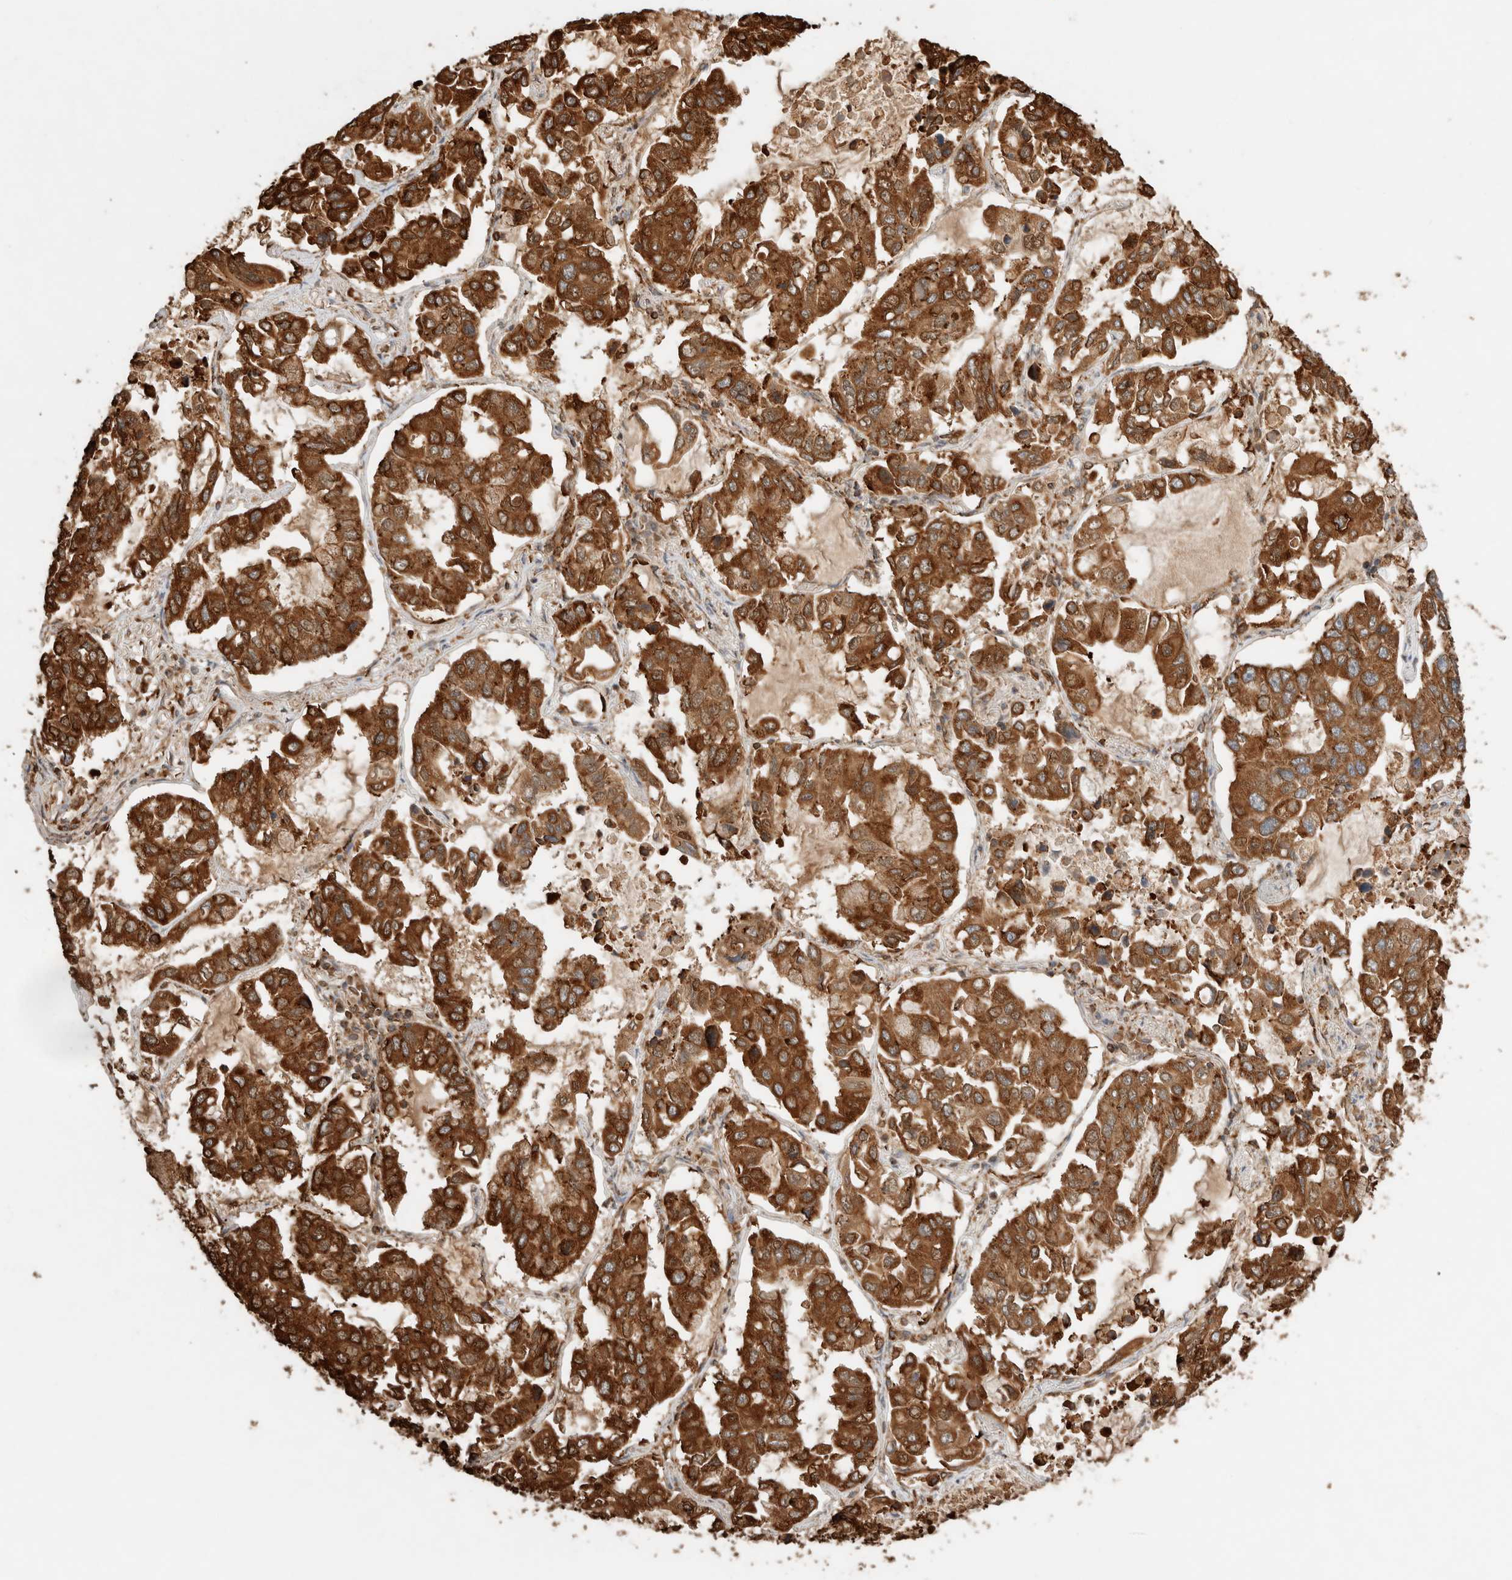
{"staining": {"intensity": "strong", "quantity": ">75%", "location": "cytoplasmic/membranous"}, "tissue": "lung cancer", "cell_type": "Tumor cells", "image_type": "cancer", "snomed": [{"axis": "morphology", "description": "Adenocarcinoma, NOS"}, {"axis": "topography", "description": "Lung"}], "caption": "This micrograph reveals lung cancer stained with IHC to label a protein in brown. The cytoplasmic/membranous of tumor cells show strong positivity for the protein. Nuclei are counter-stained blue.", "gene": "ERAP1", "patient": {"sex": "male", "age": 64}}